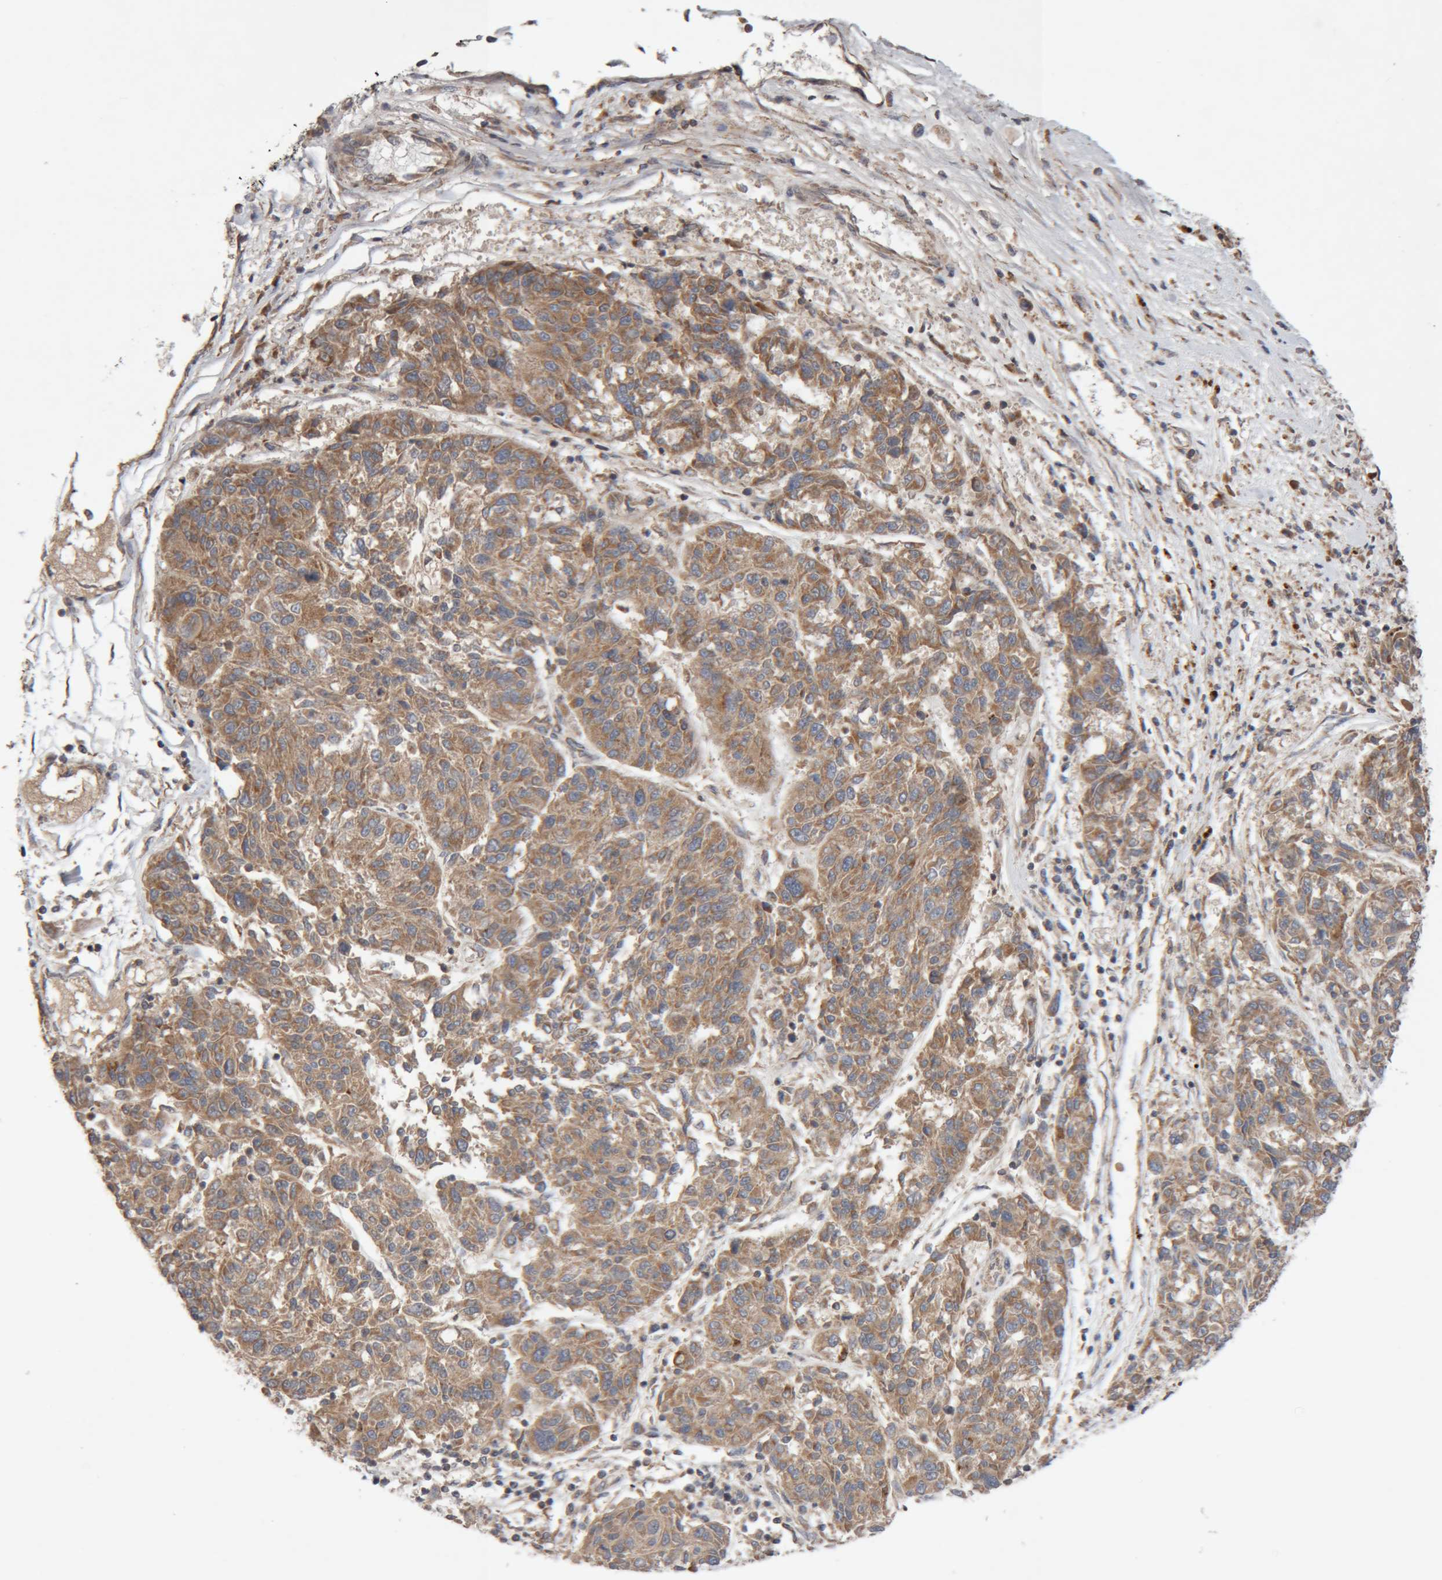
{"staining": {"intensity": "moderate", "quantity": ">75%", "location": "cytoplasmic/membranous"}, "tissue": "melanoma", "cell_type": "Tumor cells", "image_type": "cancer", "snomed": [{"axis": "morphology", "description": "Malignant melanoma, NOS"}, {"axis": "topography", "description": "Skin"}], "caption": "The photomicrograph exhibits staining of melanoma, revealing moderate cytoplasmic/membranous protein expression (brown color) within tumor cells.", "gene": "KIF21B", "patient": {"sex": "male", "age": 53}}